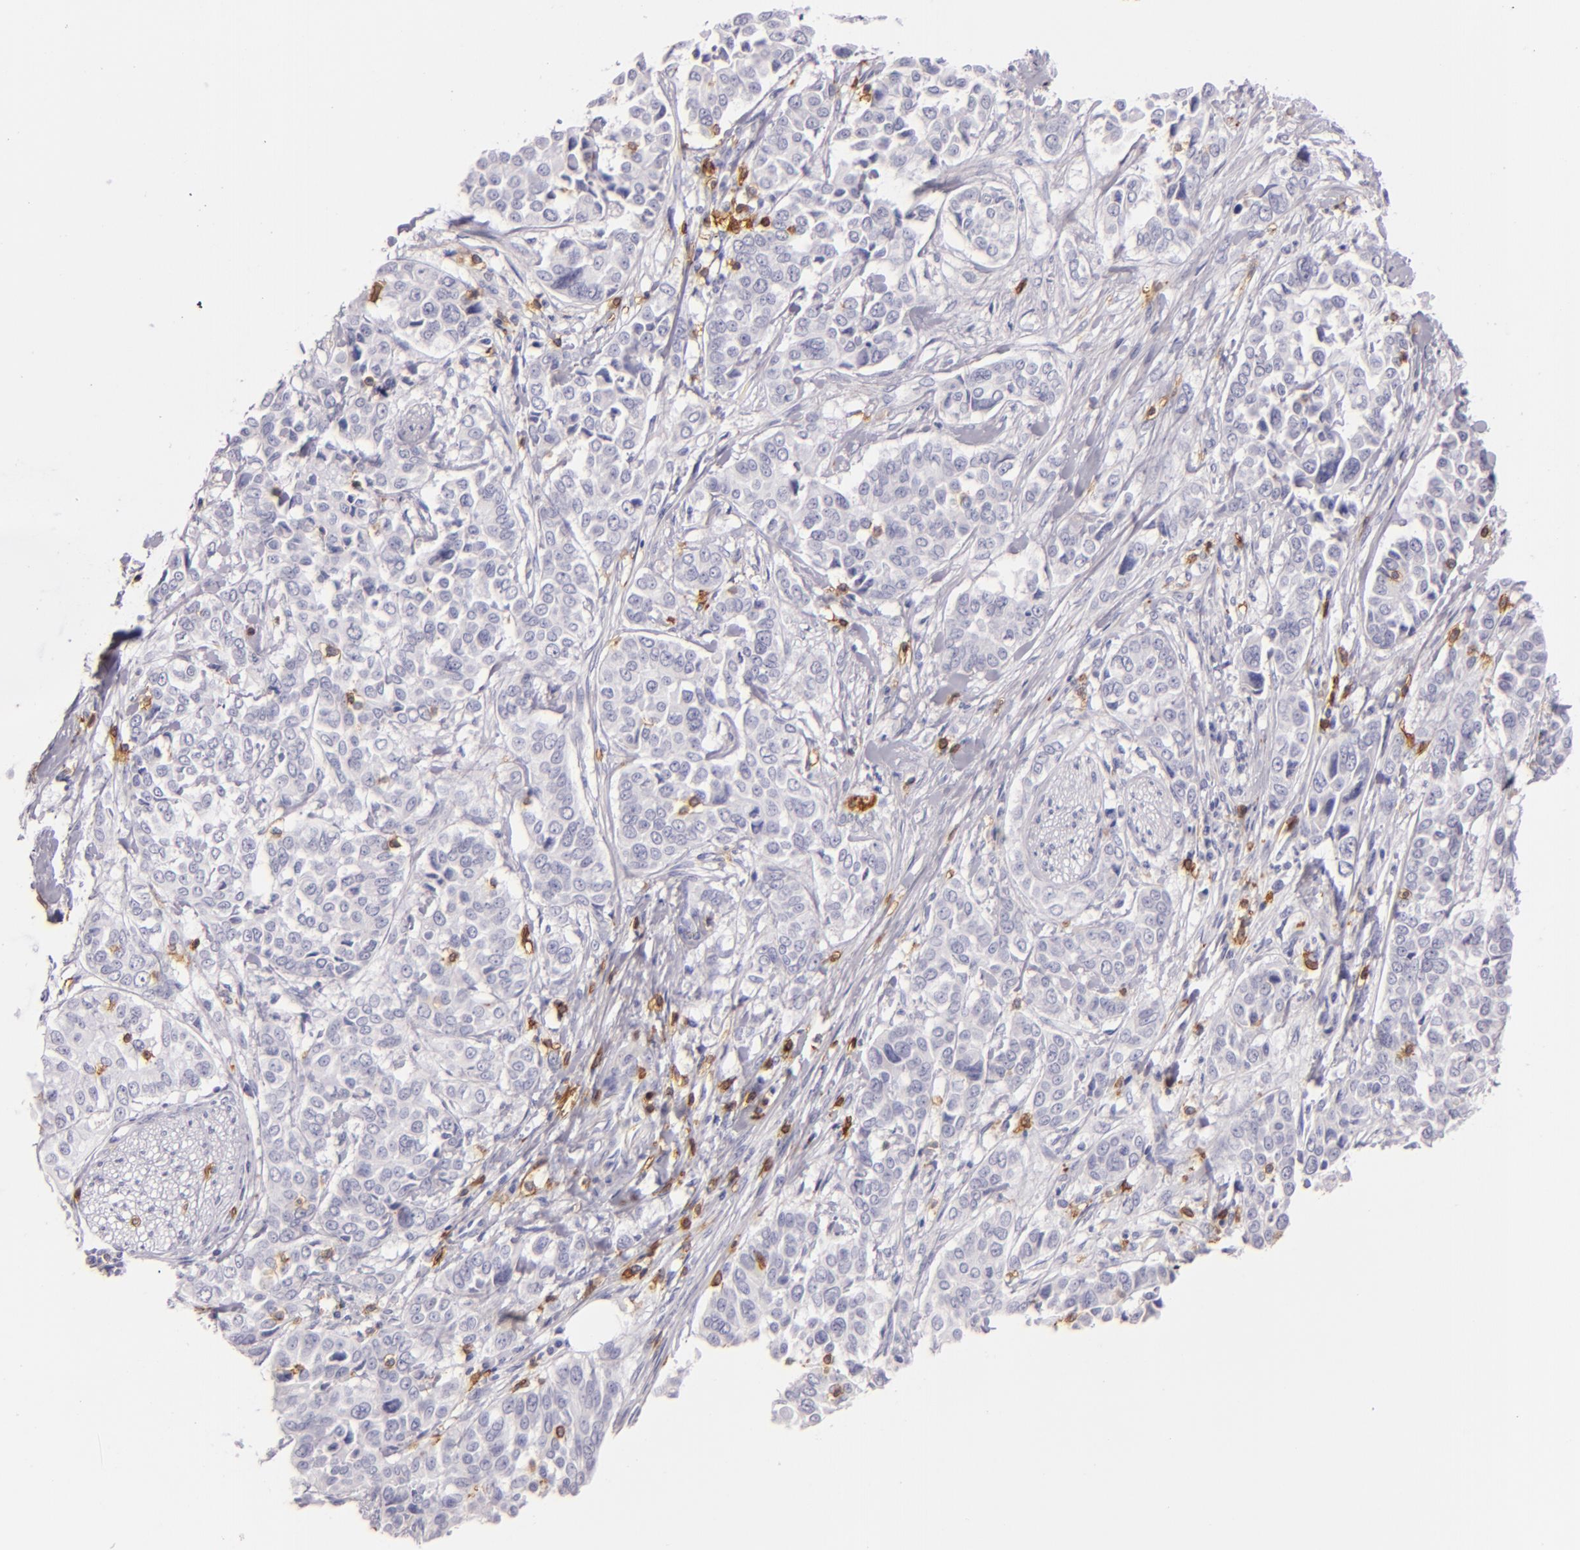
{"staining": {"intensity": "negative", "quantity": "none", "location": "none"}, "tissue": "pancreatic cancer", "cell_type": "Tumor cells", "image_type": "cancer", "snomed": [{"axis": "morphology", "description": "Adenocarcinoma, NOS"}, {"axis": "topography", "description": "Pancreas"}], "caption": "A high-resolution image shows immunohistochemistry (IHC) staining of pancreatic adenocarcinoma, which displays no significant expression in tumor cells.", "gene": "LAT", "patient": {"sex": "female", "age": 52}}